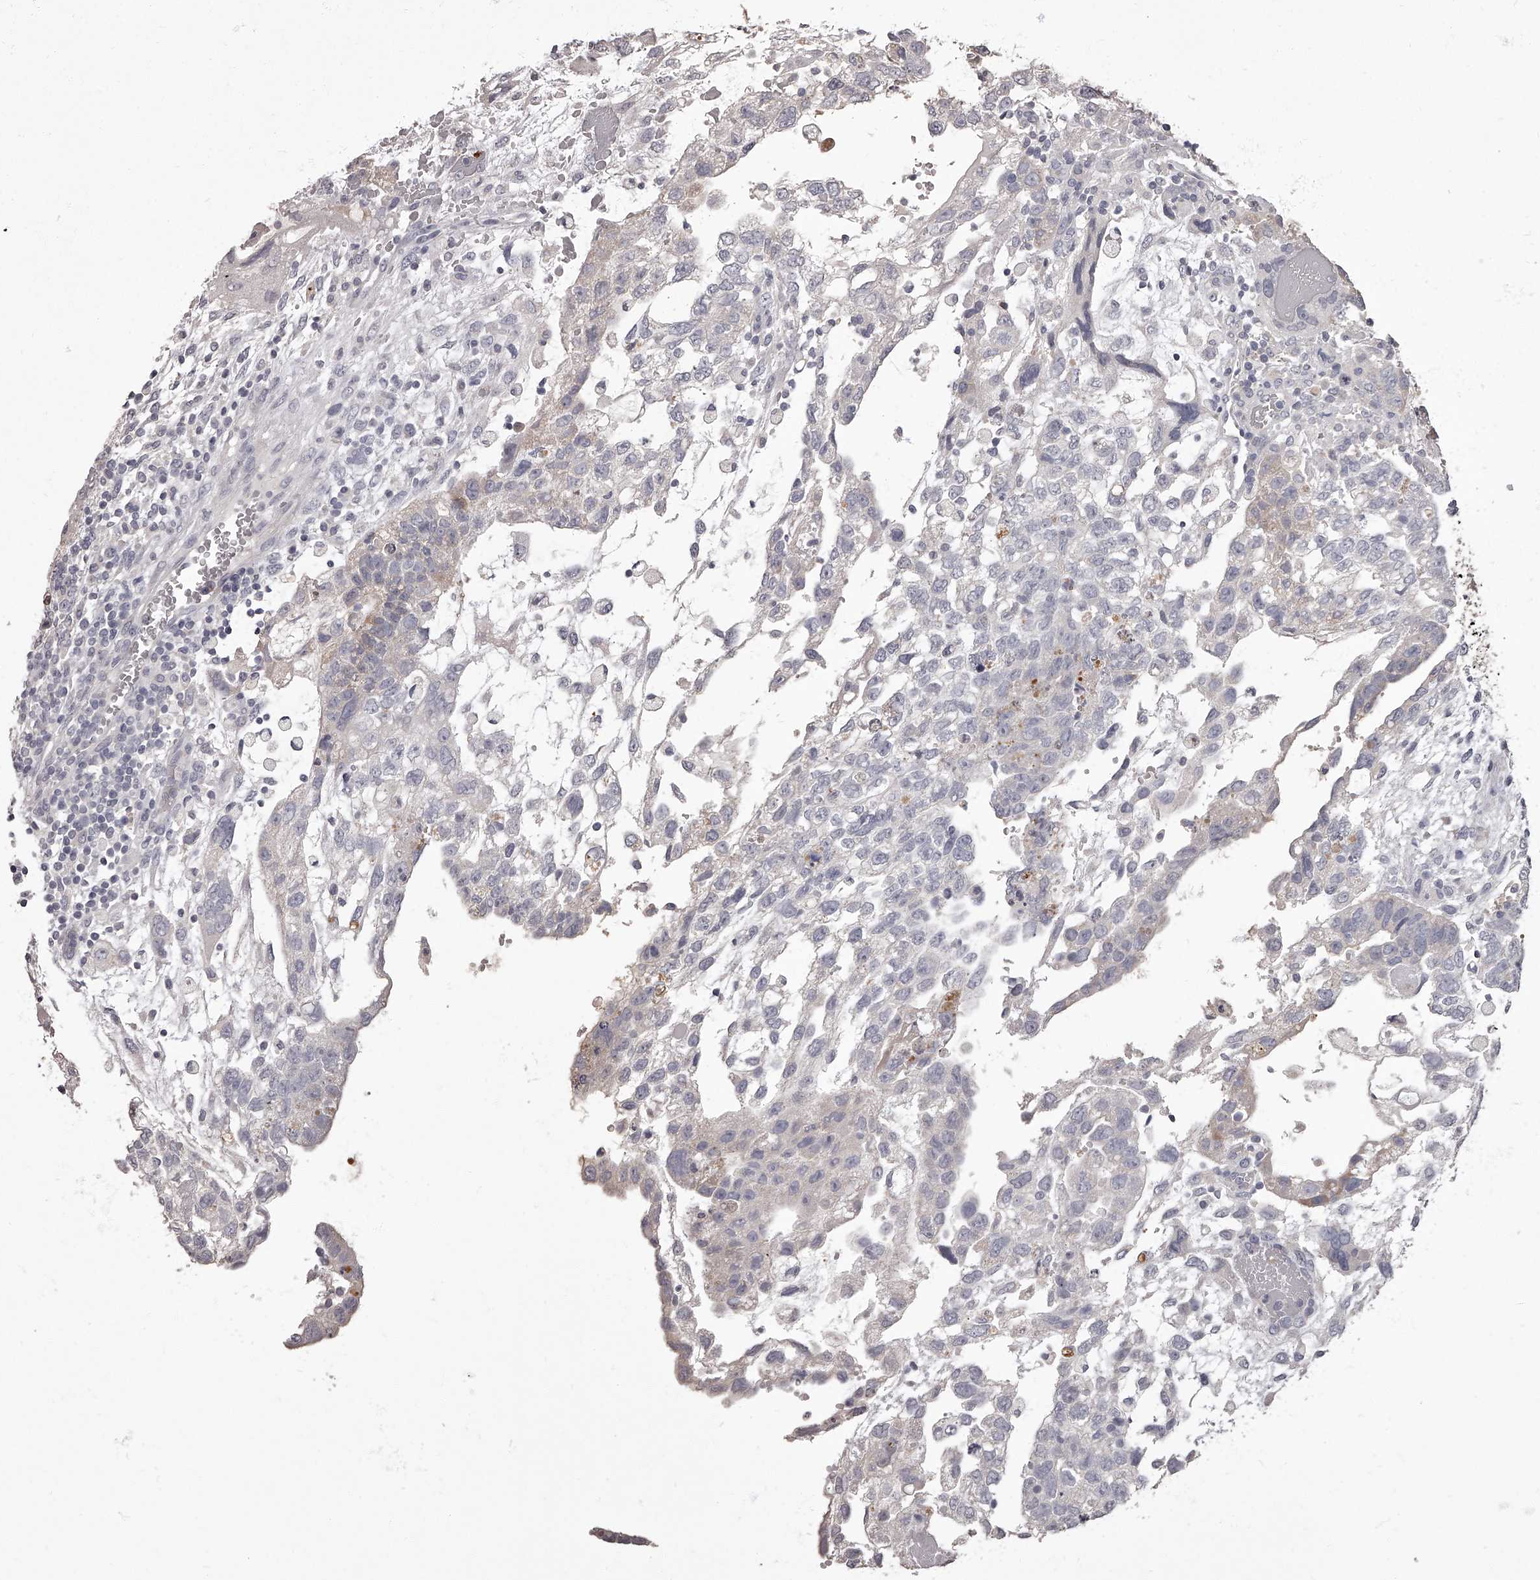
{"staining": {"intensity": "negative", "quantity": "none", "location": "none"}, "tissue": "testis cancer", "cell_type": "Tumor cells", "image_type": "cancer", "snomed": [{"axis": "morphology", "description": "Carcinoma, Embryonal, NOS"}, {"axis": "topography", "description": "Testis"}], "caption": "High power microscopy histopathology image of an IHC micrograph of testis embryonal carcinoma, revealing no significant staining in tumor cells.", "gene": "APEH", "patient": {"sex": "male", "age": 36}}